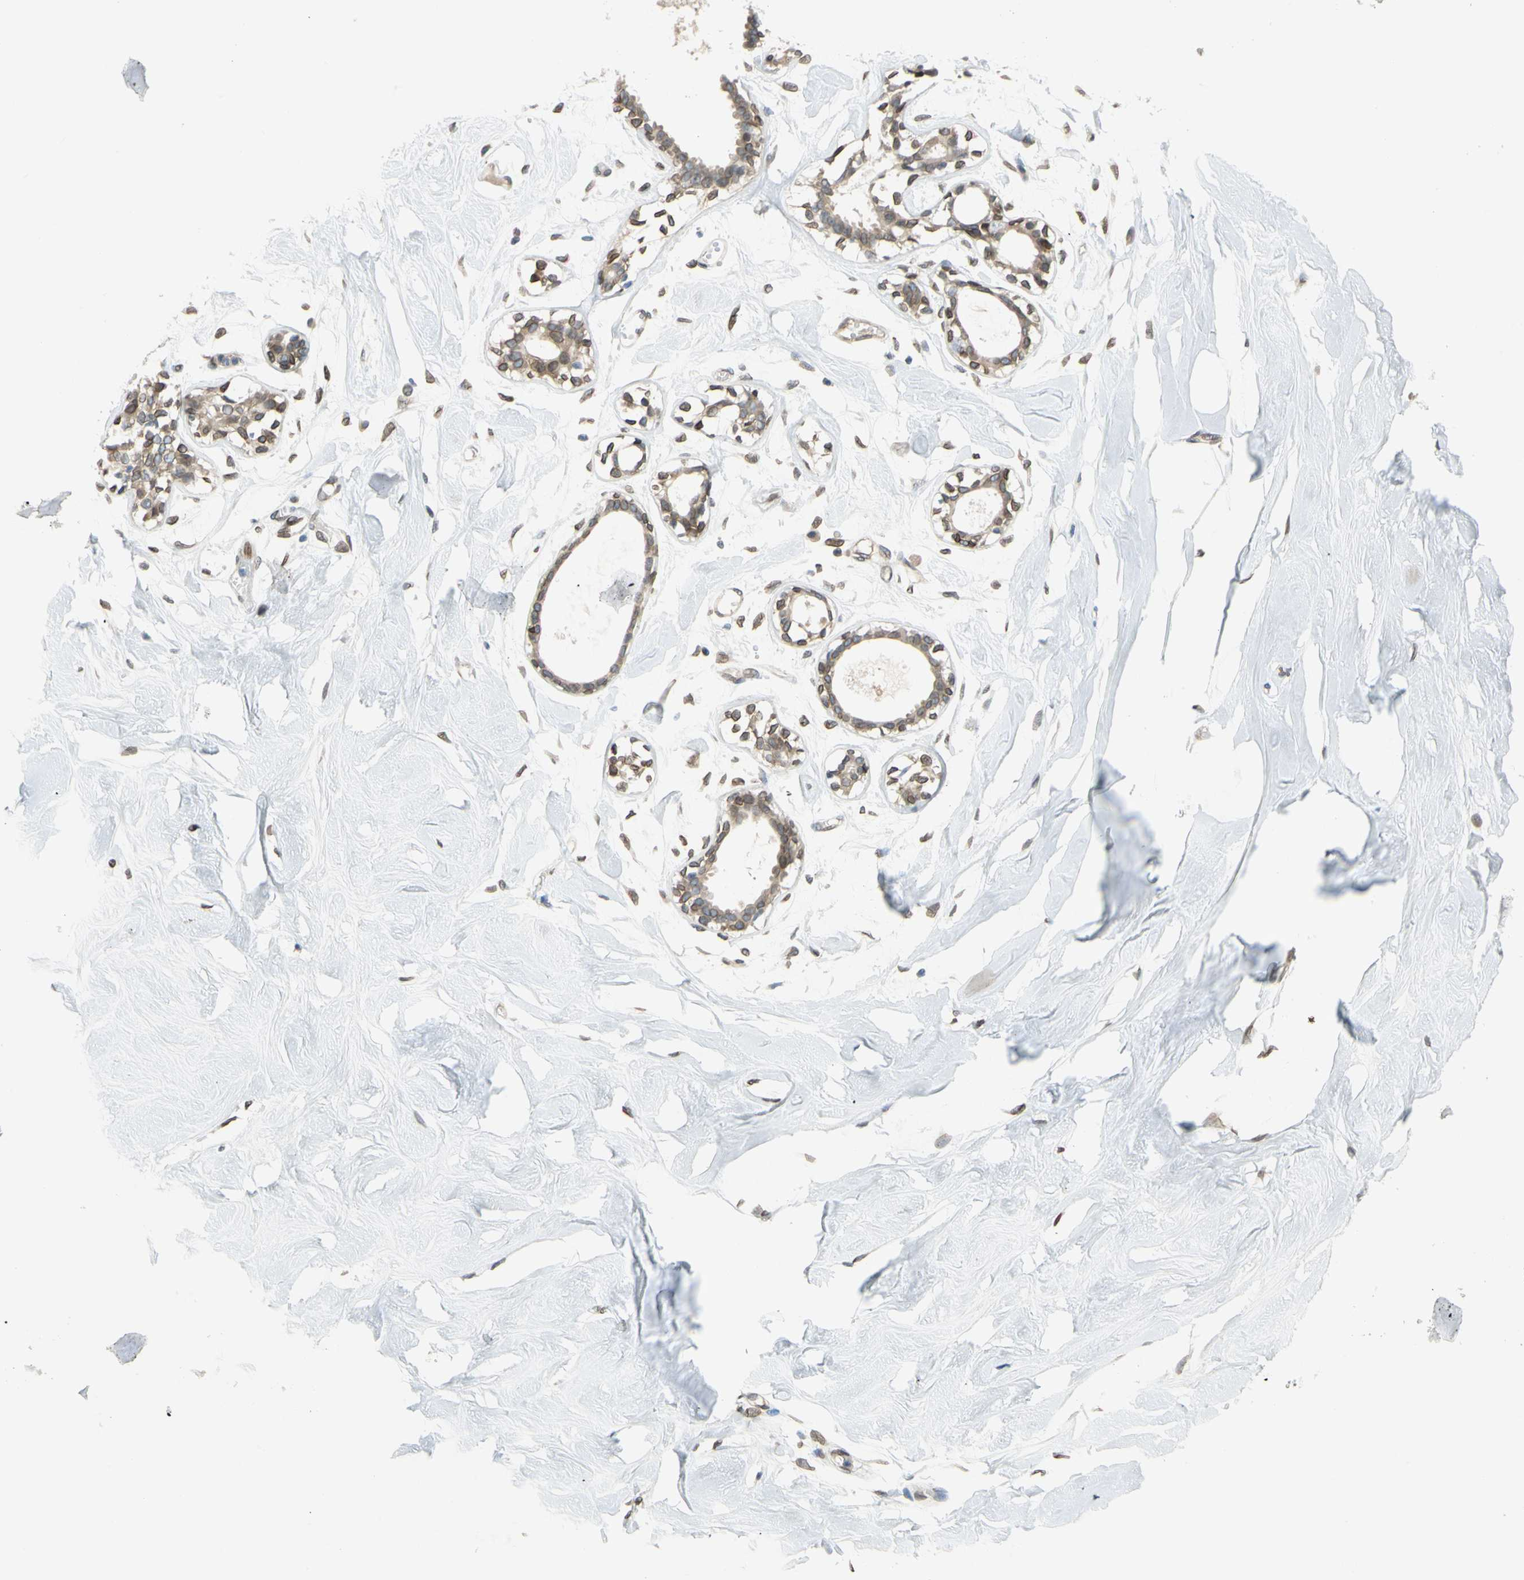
{"staining": {"intensity": "moderate", "quantity": ">75%", "location": "nuclear"}, "tissue": "breast", "cell_type": "Adipocytes", "image_type": "normal", "snomed": [{"axis": "morphology", "description": "Normal tissue, NOS"}, {"axis": "topography", "description": "Breast"}, {"axis": "topography", "description": "Soft tissue"}], "caption": "Breast stained with a brown dye displays moderate nuclear positive expression in approximately >75% of adipocytes.", "gene": "SUN1", "patient": {"sex": "female", "age": 25}}